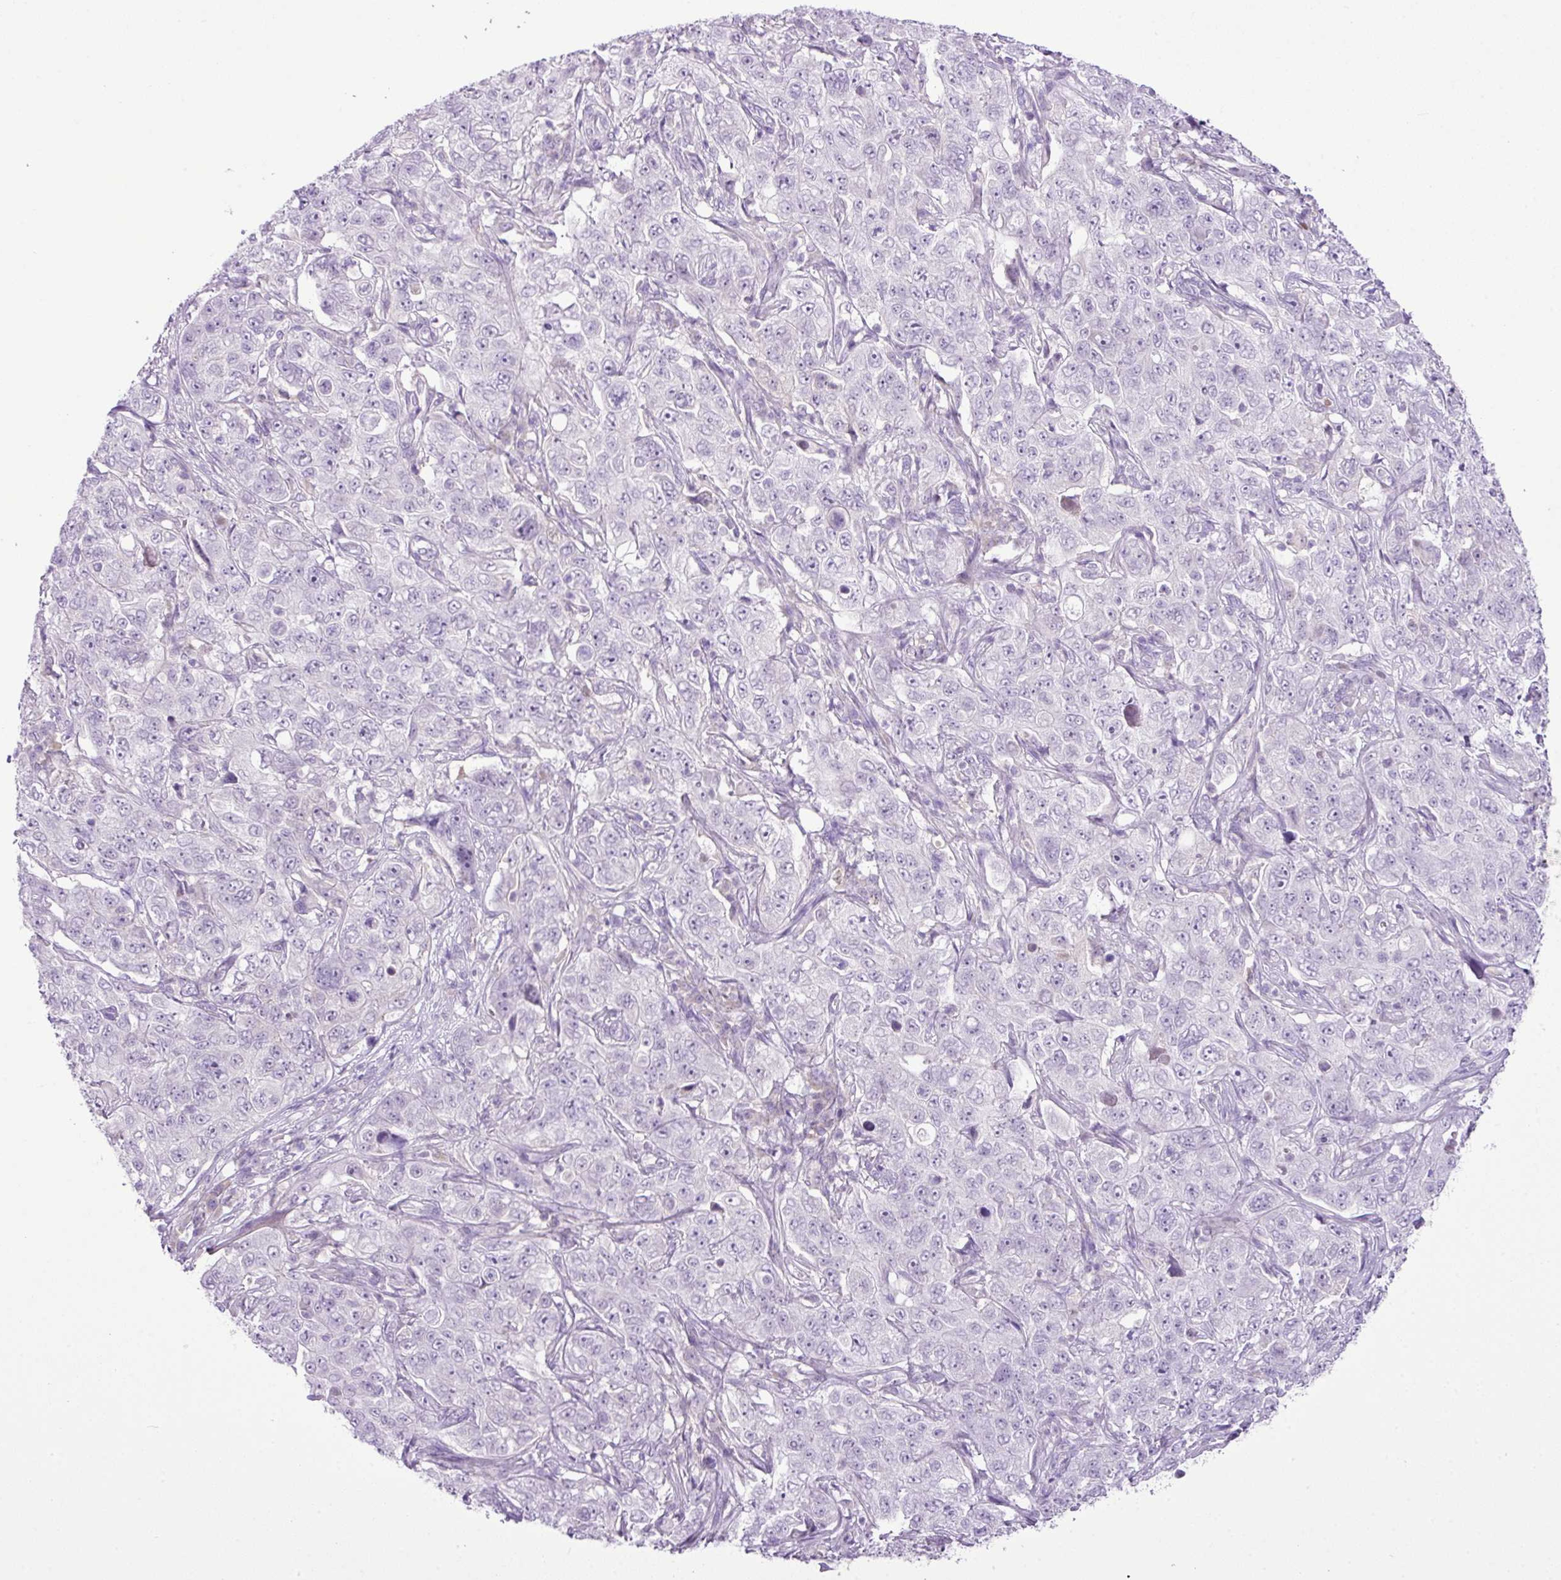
{"staining": {"intensity": "negative", "quantity": "none", "location": "none"}, "tissue": "pancreatic cancer", "cell_type": "Tumor cells", "image_type": "cancer", "snomed": [{"axis": "morphology", "description": "Adenocarcinoma, NOS"}, {"axis": "topography", "description": "Pancreas"}], "caption": "DAB immunohistochemical staining of human pancreatic adenocarcinoma exhibits no significant expression in tumor cells.", "gene": "HTR3E", "patient": {"sex": "male", "age": 68}}